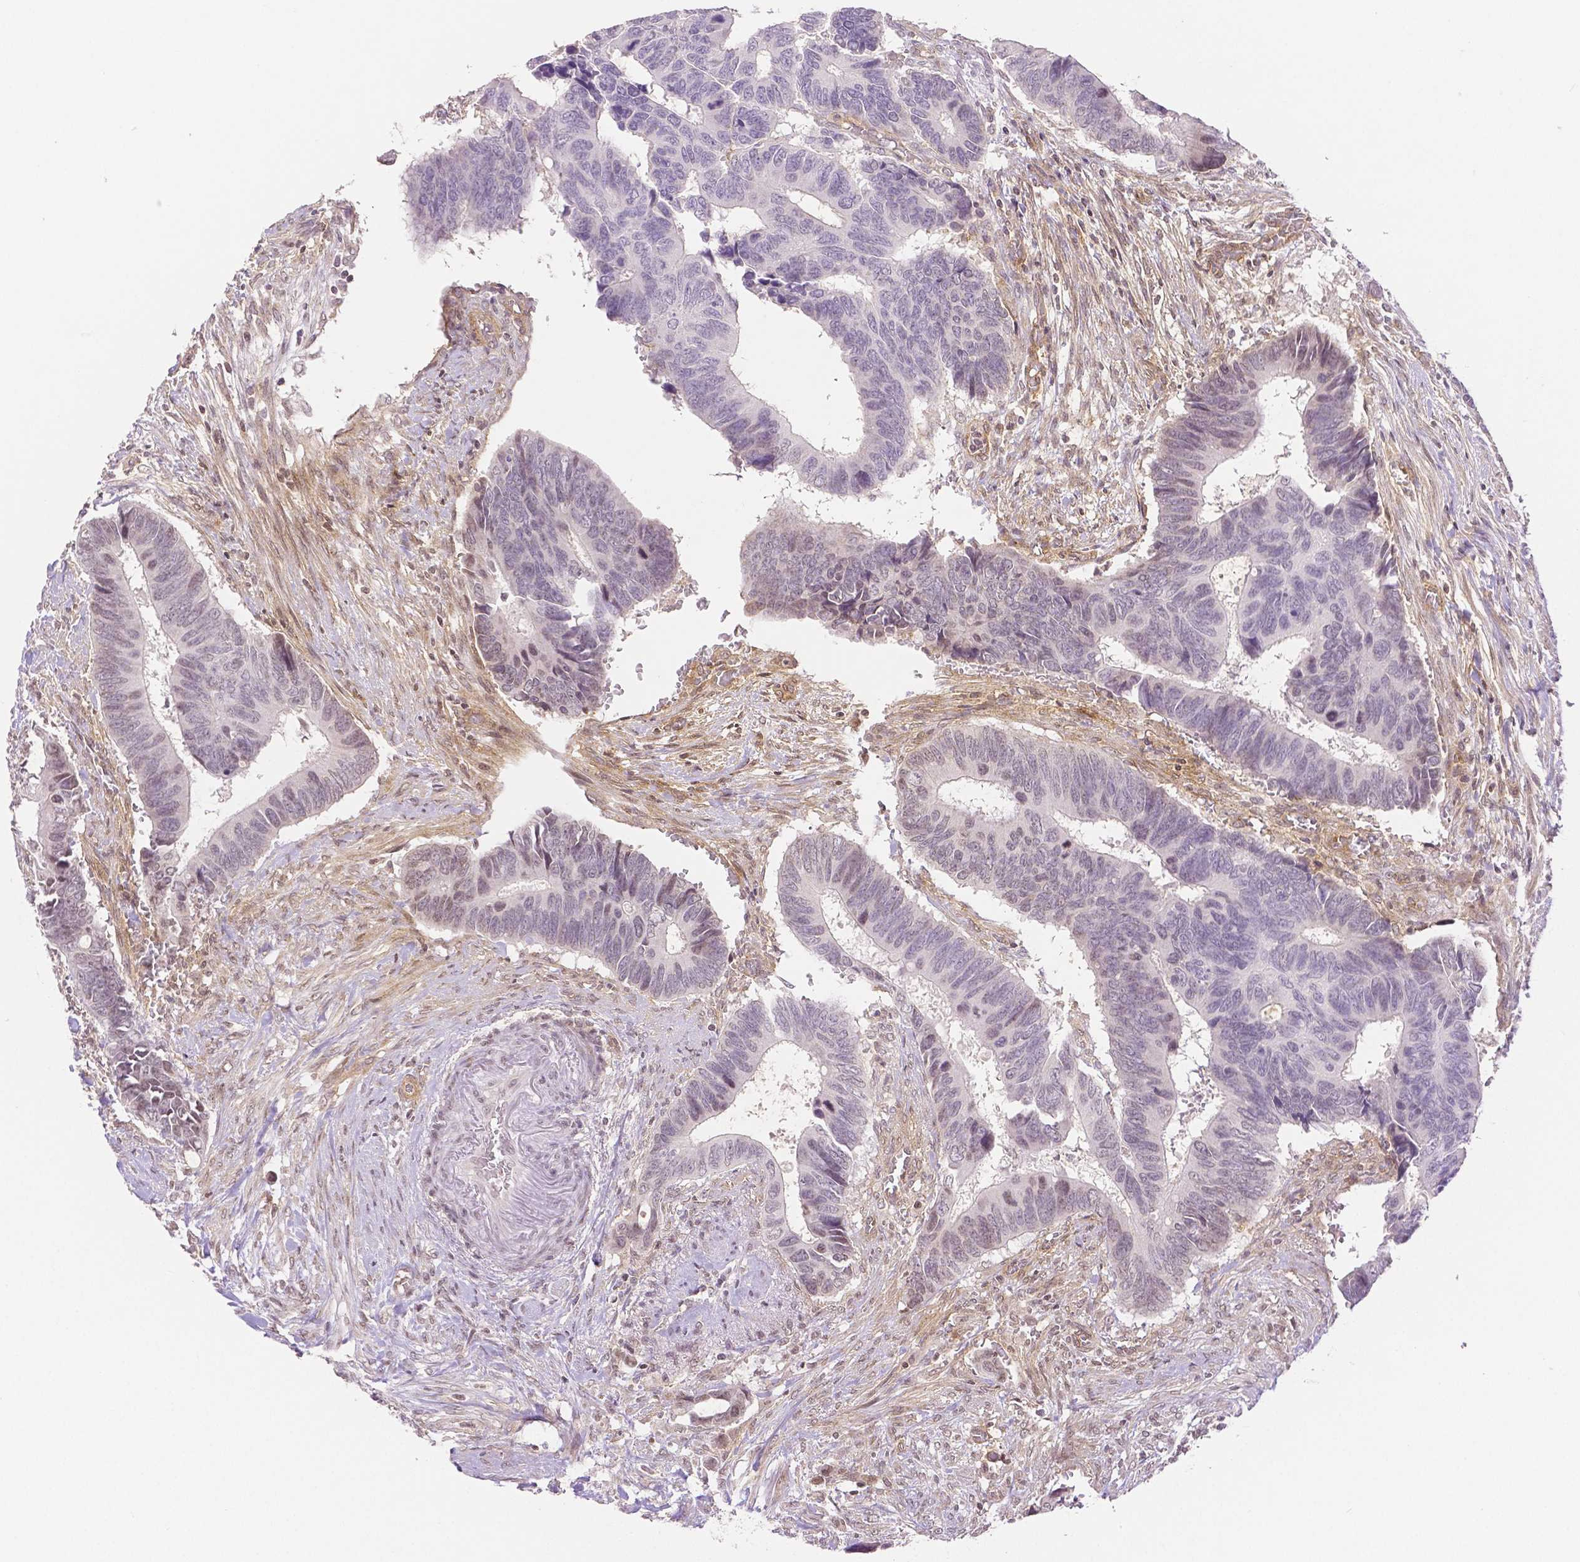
{"staining": {"intensity": "weak", "quantity": "<25%", "location": "nuclear"}, "tissue": "colorectal cancer", "cell_type": "Tumor cells", "image_type": "cancer", "snomed": [{"axis": "morphology", "description": "Adenocarcinoma, NOS"}, {"axis": "topography", "description": "Colon"}], "caption": "Immunohistochemistry histopathology image of human colorectal cancer (adenocarcinoma) stained for a protein (brown), which reveals no positivity in tumor cells. (Brightfield microscopy of DAB (3,3'-diaminobenzidine) IHC at high magnification).", "gene": "THY1", "patient": {"sex": "male", "age": 49}}